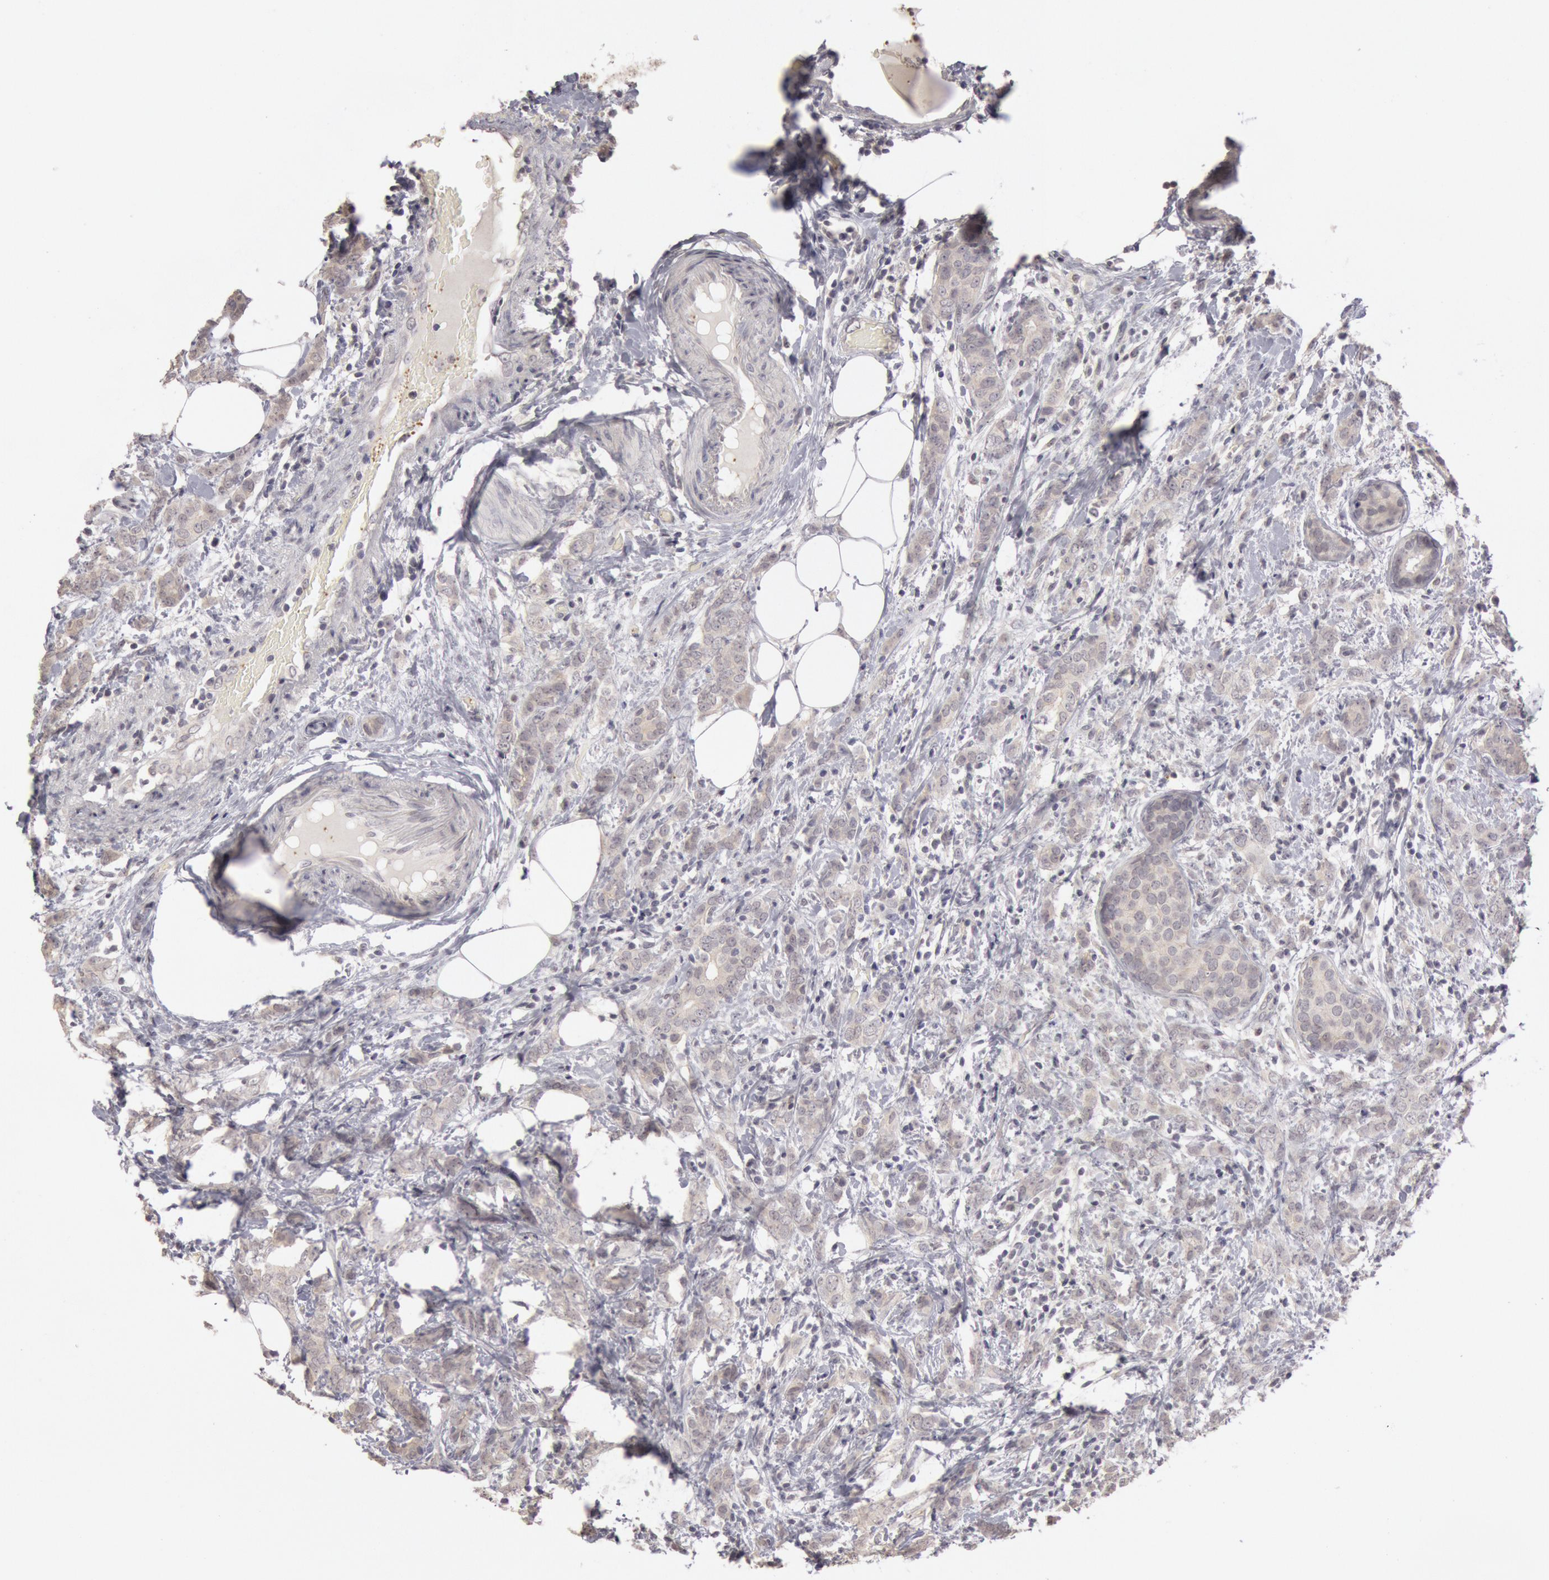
{"staining": {"intensity": "negative", "quantity": "none", "location": "none"}, "tissue": "breast cancer", "cell_type": "Tumor cells", "image_type": "cancer", "snomed": [{"axis": "morphology", "description": "Duct carcinoma"}, {"axis": "topography", "description": "Breast"}], "caption": "Immunohistochemical staining of breast cancer (intraductal carcinoma) exhibits no significant expression in tumor cells. (DAB immunohistochemistry with hematoxylin counter stain).", "gene": "RIMBP3C", "patient": {"sex": "female", "age": 53}}